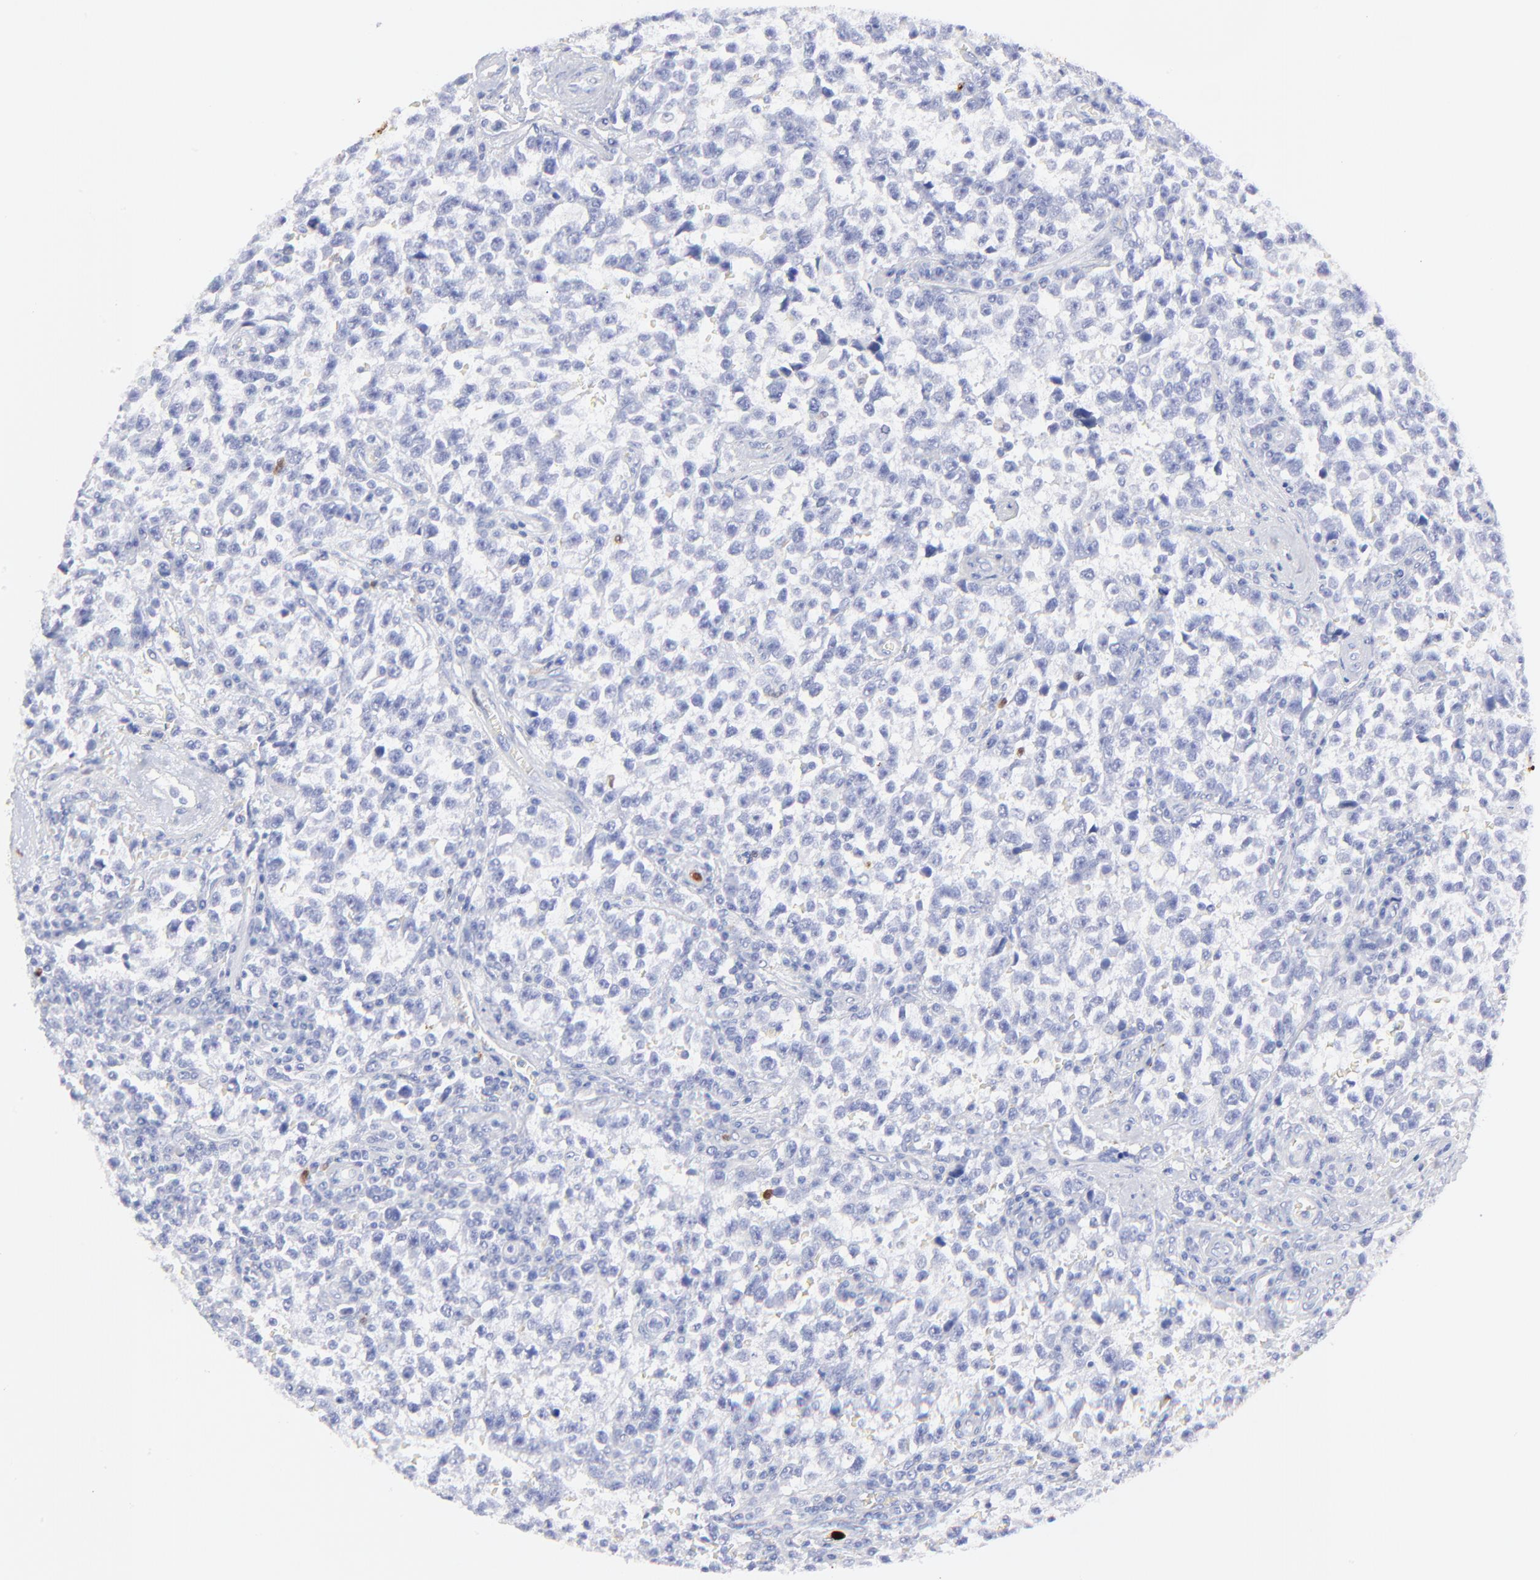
{"staining": {"intensity": "negative", "quantity": "none", "location": "none"}, "tissue": "testis cancer", "cell_type": "Tumor cells", "image_type": "cancer", "snomed": [{"axis": "morphology", "description": "Seminoma, NOS"}, {"axis": "topography", "description": "Testis"}], "caption": "Seminoma (testis) was stained to show a protein in brown. There is no significant positivity in tumor cells.", "gene": "S100A12", "patient": {"sex": "male", "age": 38}}